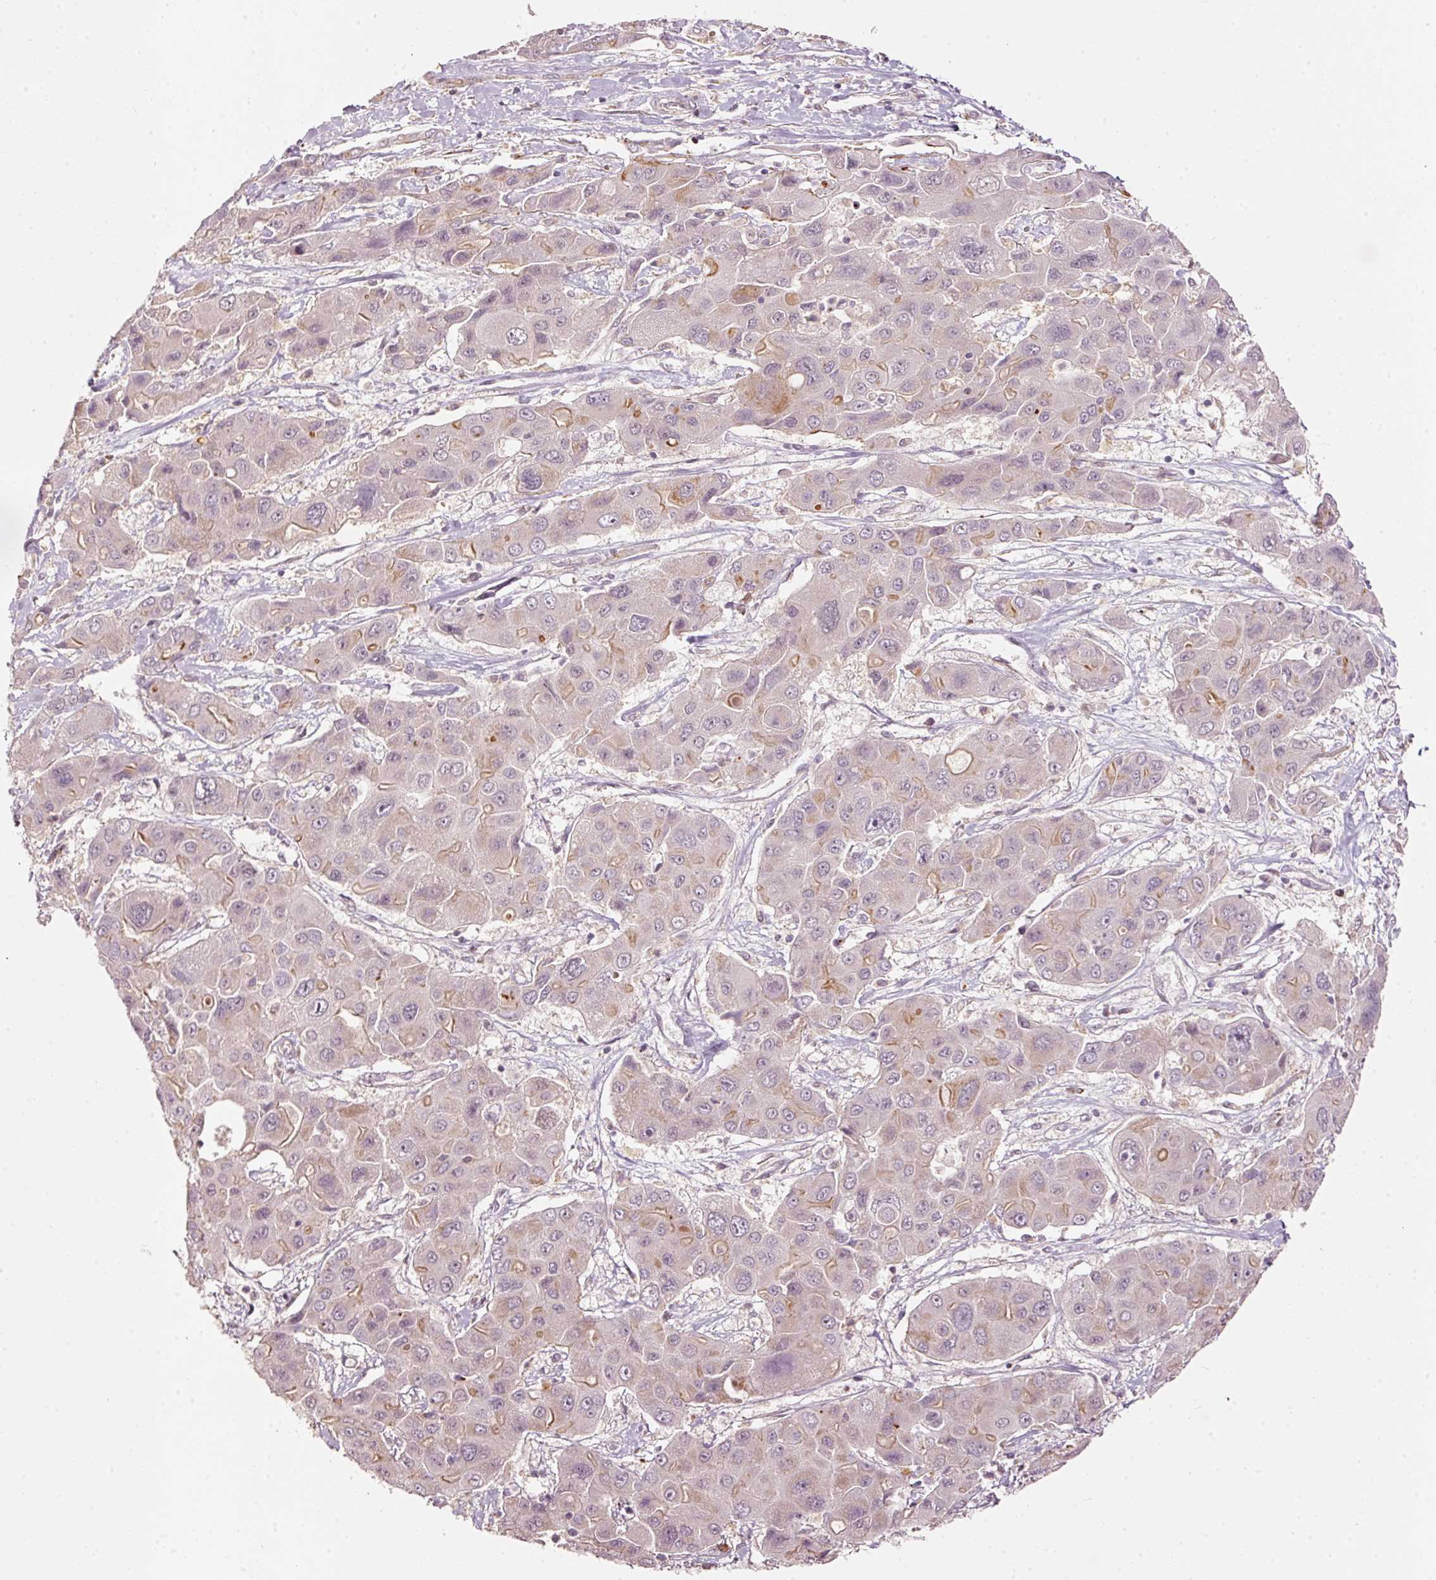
{"staining": {"intensity": "negative", "quantity": "none", "location": "none"}, "tissue": "liver cancer", "cell_type": "Tumor cells", "image_type": "cancer", "snomed": [{"axis": "morphology", "description": "Cholangiocarcinoma"}, {"axis": "topography", "description": "Liver"}], "caption": "DAB (3,3'-diaminobenzidine) immunohistochemical staining of human liver cancer (cholangiocarcinoma) reveals no significant staining in tumor cells.", "gene": "ARHGAP22", "patient": {"sex": "male", "age": 67}}